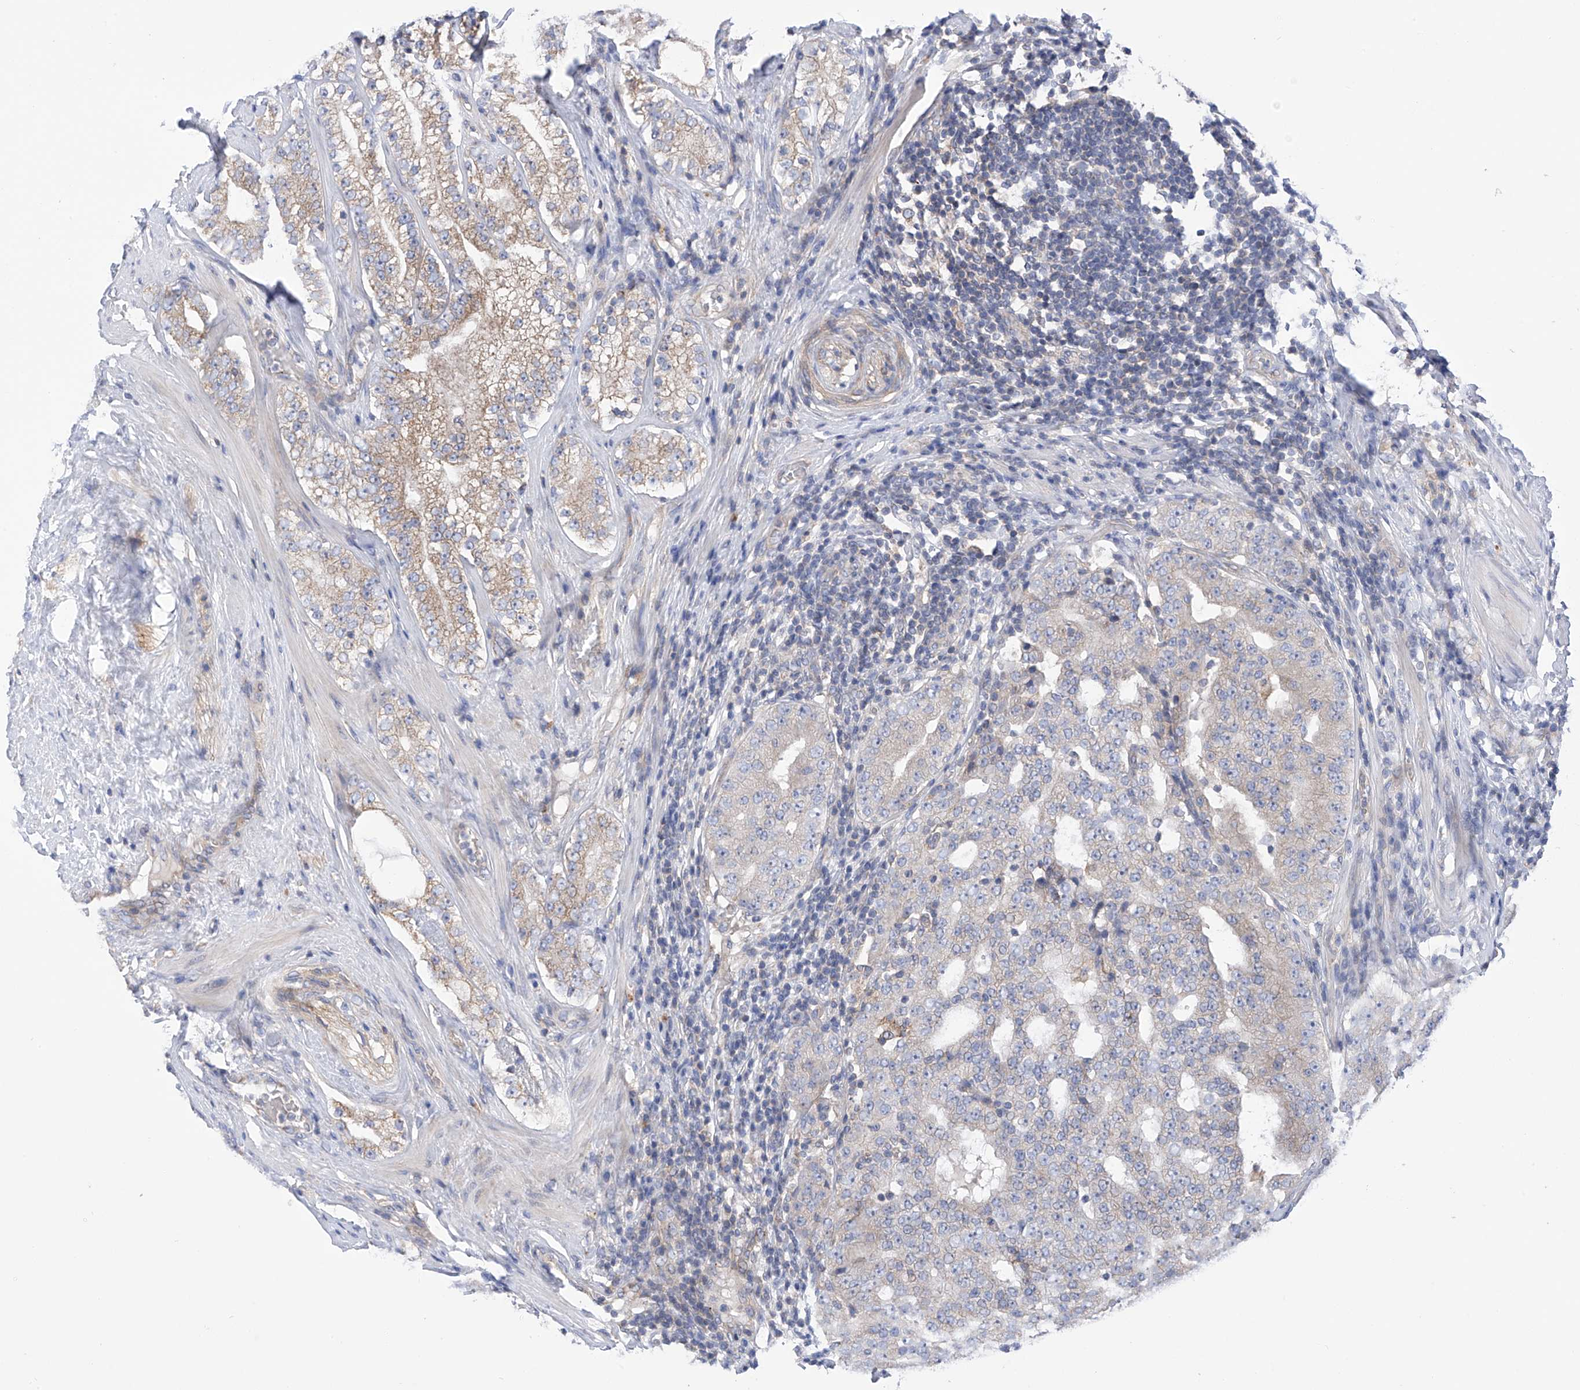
{"staining": {"intensity": "weak", "quantity": "25%-75%", "location": "cytoplasmic/membranous"}, "tissue": "prostate cancer", "cell_type": "Tumor cells", "image_type": "cancer", "snomed": [{"axis": "morphology", "description": "Adenocarcinoma, High grade"}, {"axis": "topography", "description": "Prostate"}], "caption": "Tumor cells exhibit low levels of weak cytoplasmic/membranous expression in about 25%-75% of cells in high-grade adenocarcinoma (prostate).", "gene": "P2RX7", "patient": {"sex": "male", "age": 56}}